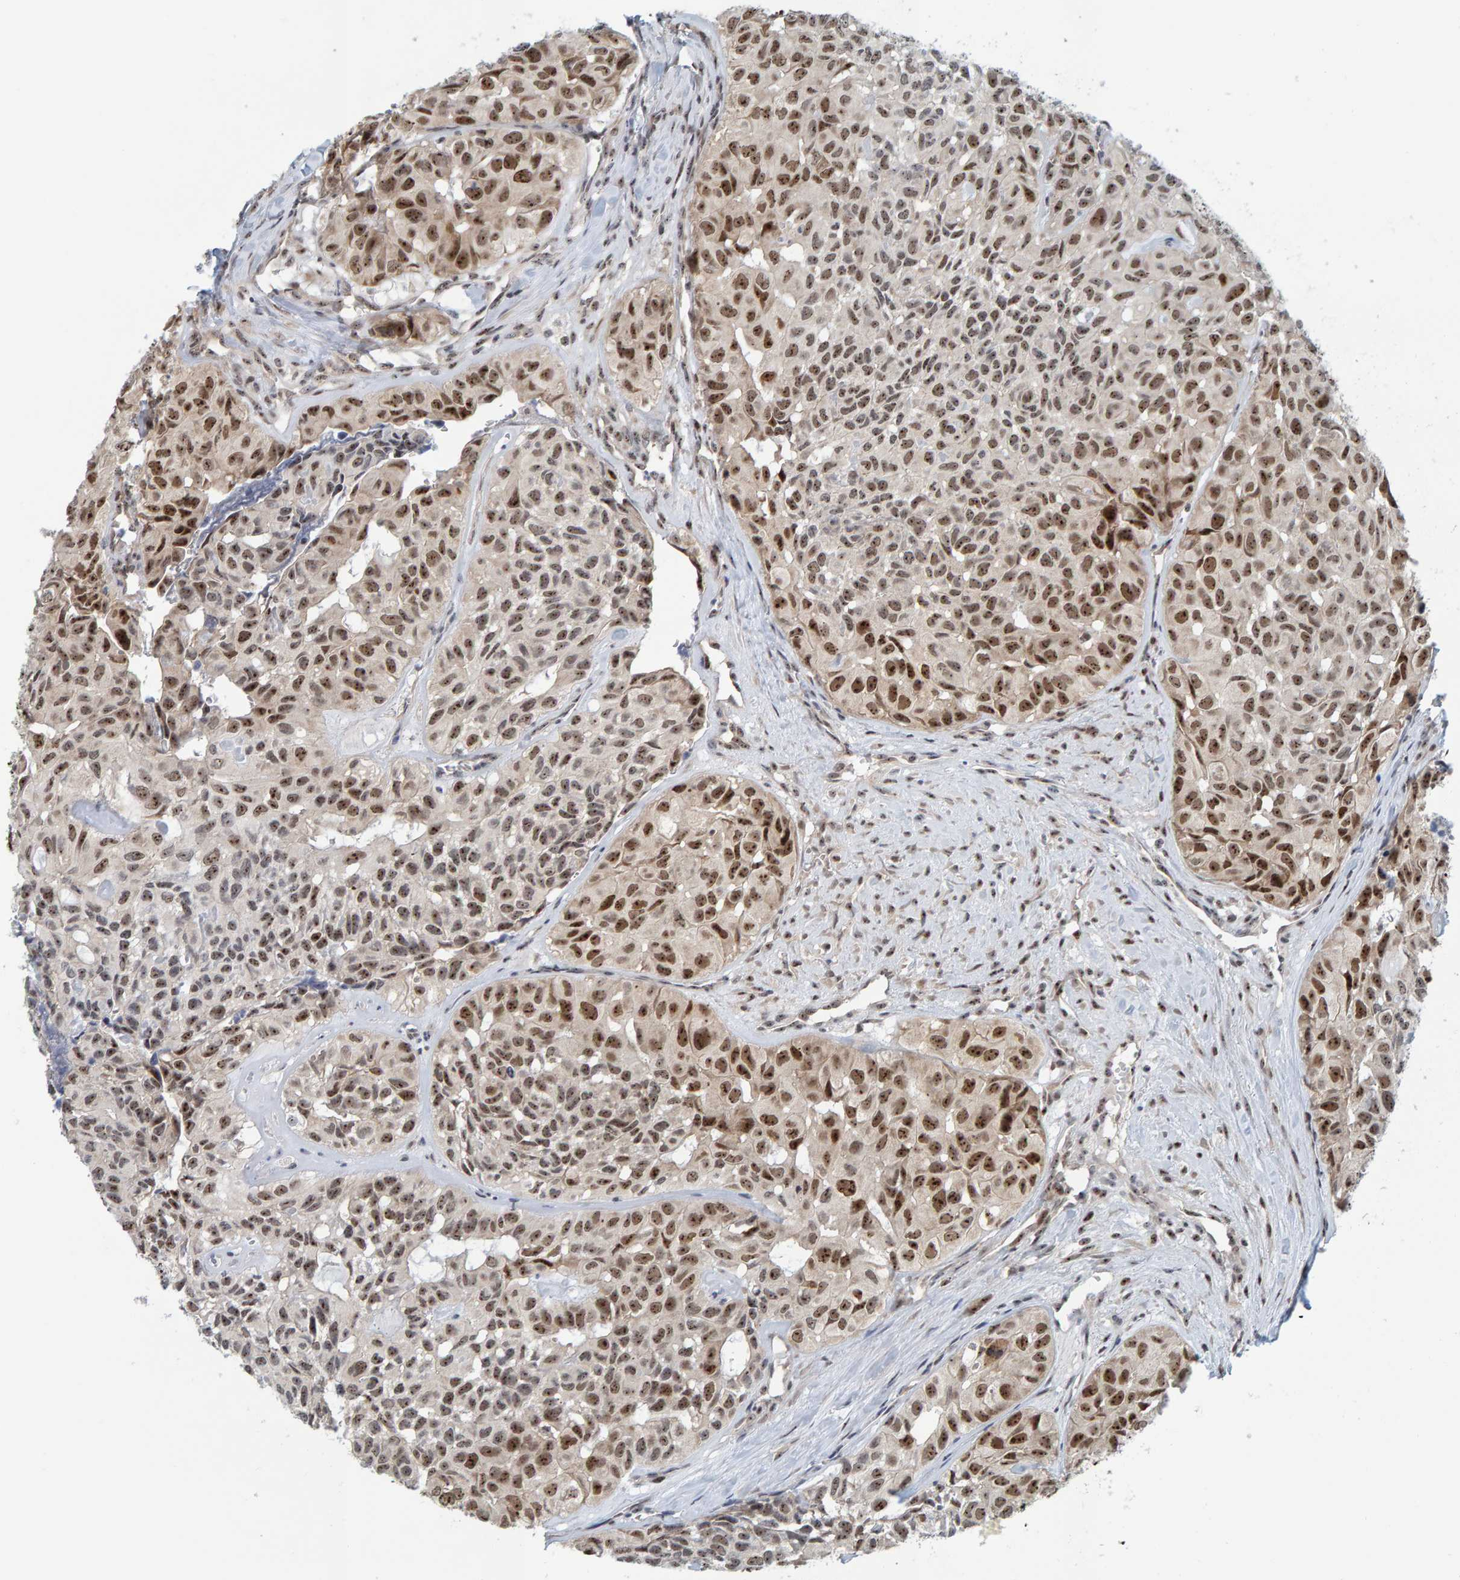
{"staining": {"intensity": "moderate", "quantity": ">75%", "location": "nuclear"}, "tissue": "head and neck cancer", "cell_type": "Tumor cells", "image_type": "cancer", "snomed": [{"axis": "morphology", "description": "Adenocarcinoma, NOS"}, {"axis": "topography", "description": "Salivary gland, NOS"}, {"axis": "topography", "description": "Head-Neck"}], "caption": "Head and neck adenocarcinoma stained for a protein reveals moderate nuclear positivity in tumor cells.", "gene": "POLR1E", "patient": {"sex": "female", "age": 76}}